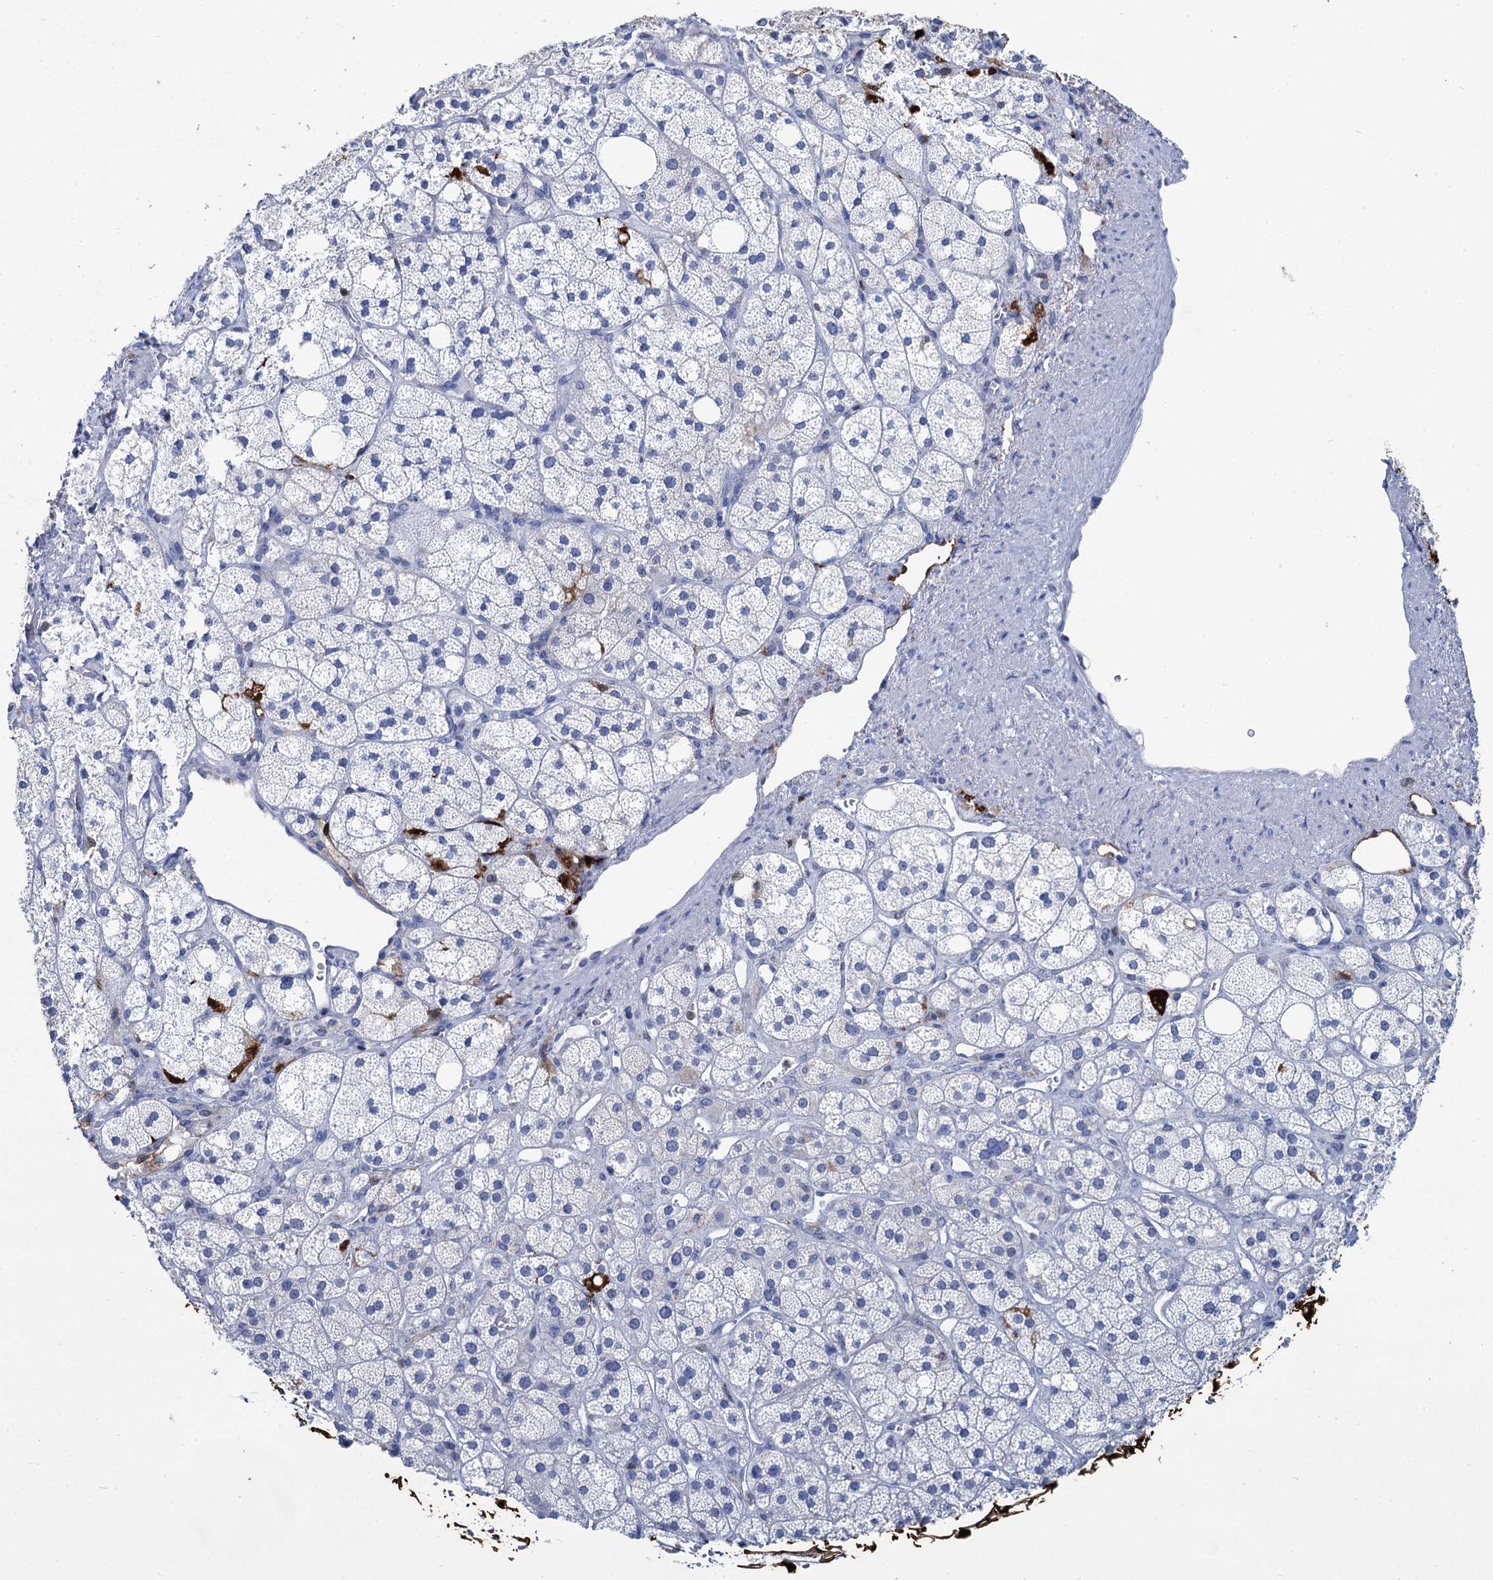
{"staining": {"intensity": "negative", "quantity": "none", "location": "none"}, "tissue": "adrenal gland", "cell_type": "Glandular cells", "image_type": "normal", "snomed": [{"axis": "morphology", "description": "Normal tissue, NOS"}, {"axis": "topography", "description": "Adrenal gland"}], "caption": "Immunohistochemistry of benign adrenal gland demonstrates no positivity in glandular cells.", "gene": "FABP5", "patient": {"sex": "male", "age": 61}}